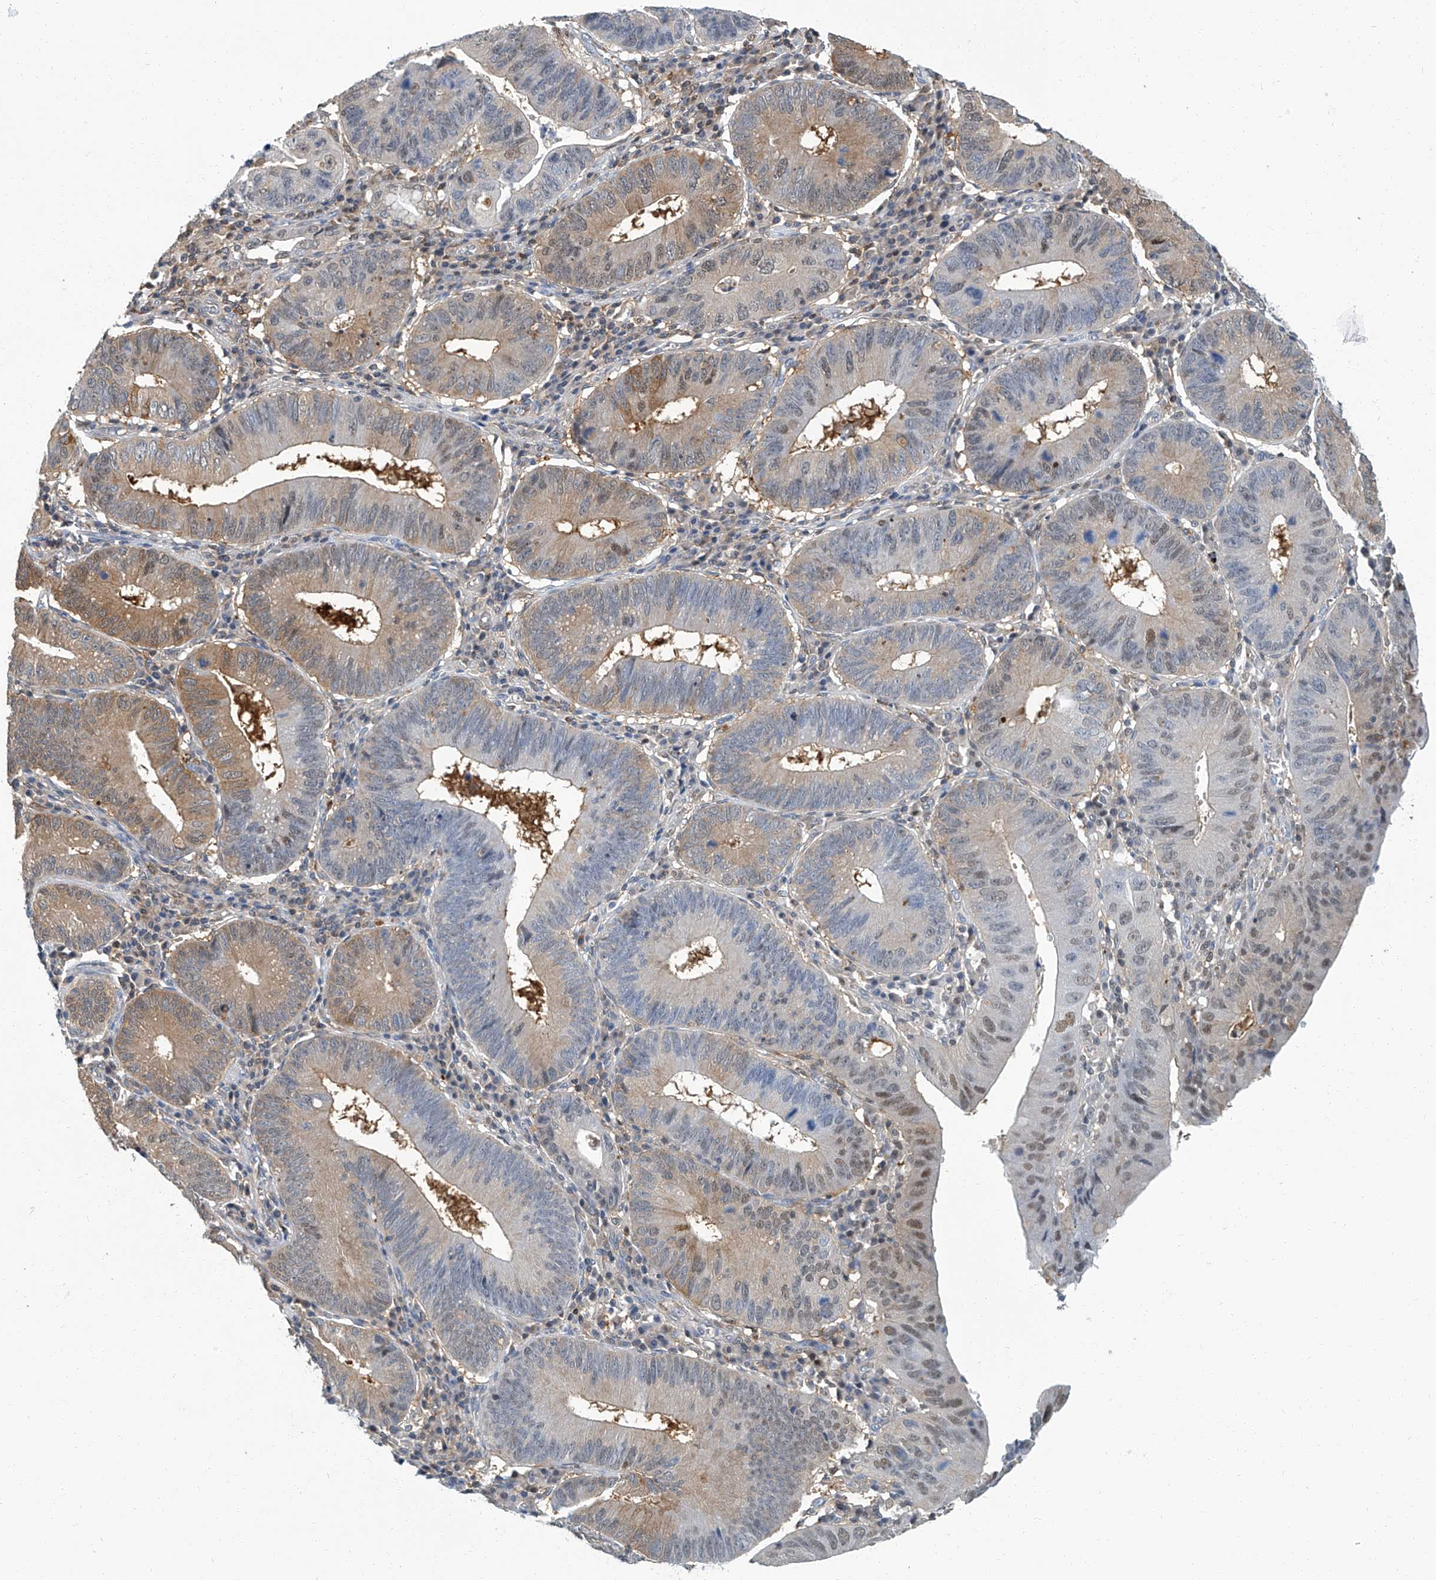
{"staining": {"intensity": "moderate", "quantity": "<25%", "location": "cytoplasmic/membranous,nuclear"}, "tissue": "stomach cancer", "cell_type": "Tumor cells", "image_type": "cancer", "snomed": [{"axis": "morphology", "description": "Adenocarcinoma, NOS"}, {"axis": "topography", "description": "Stomach"}], "caption": "Immunohistochemical staining of human adenocarcinoma (stomach) shows low levels of moderate cytoplasmic/membranous and nuclear protein positivity in about <25% of tumor cells.", "gene": "PSMB10", "patient": {"sex": "male", "age": 59}}